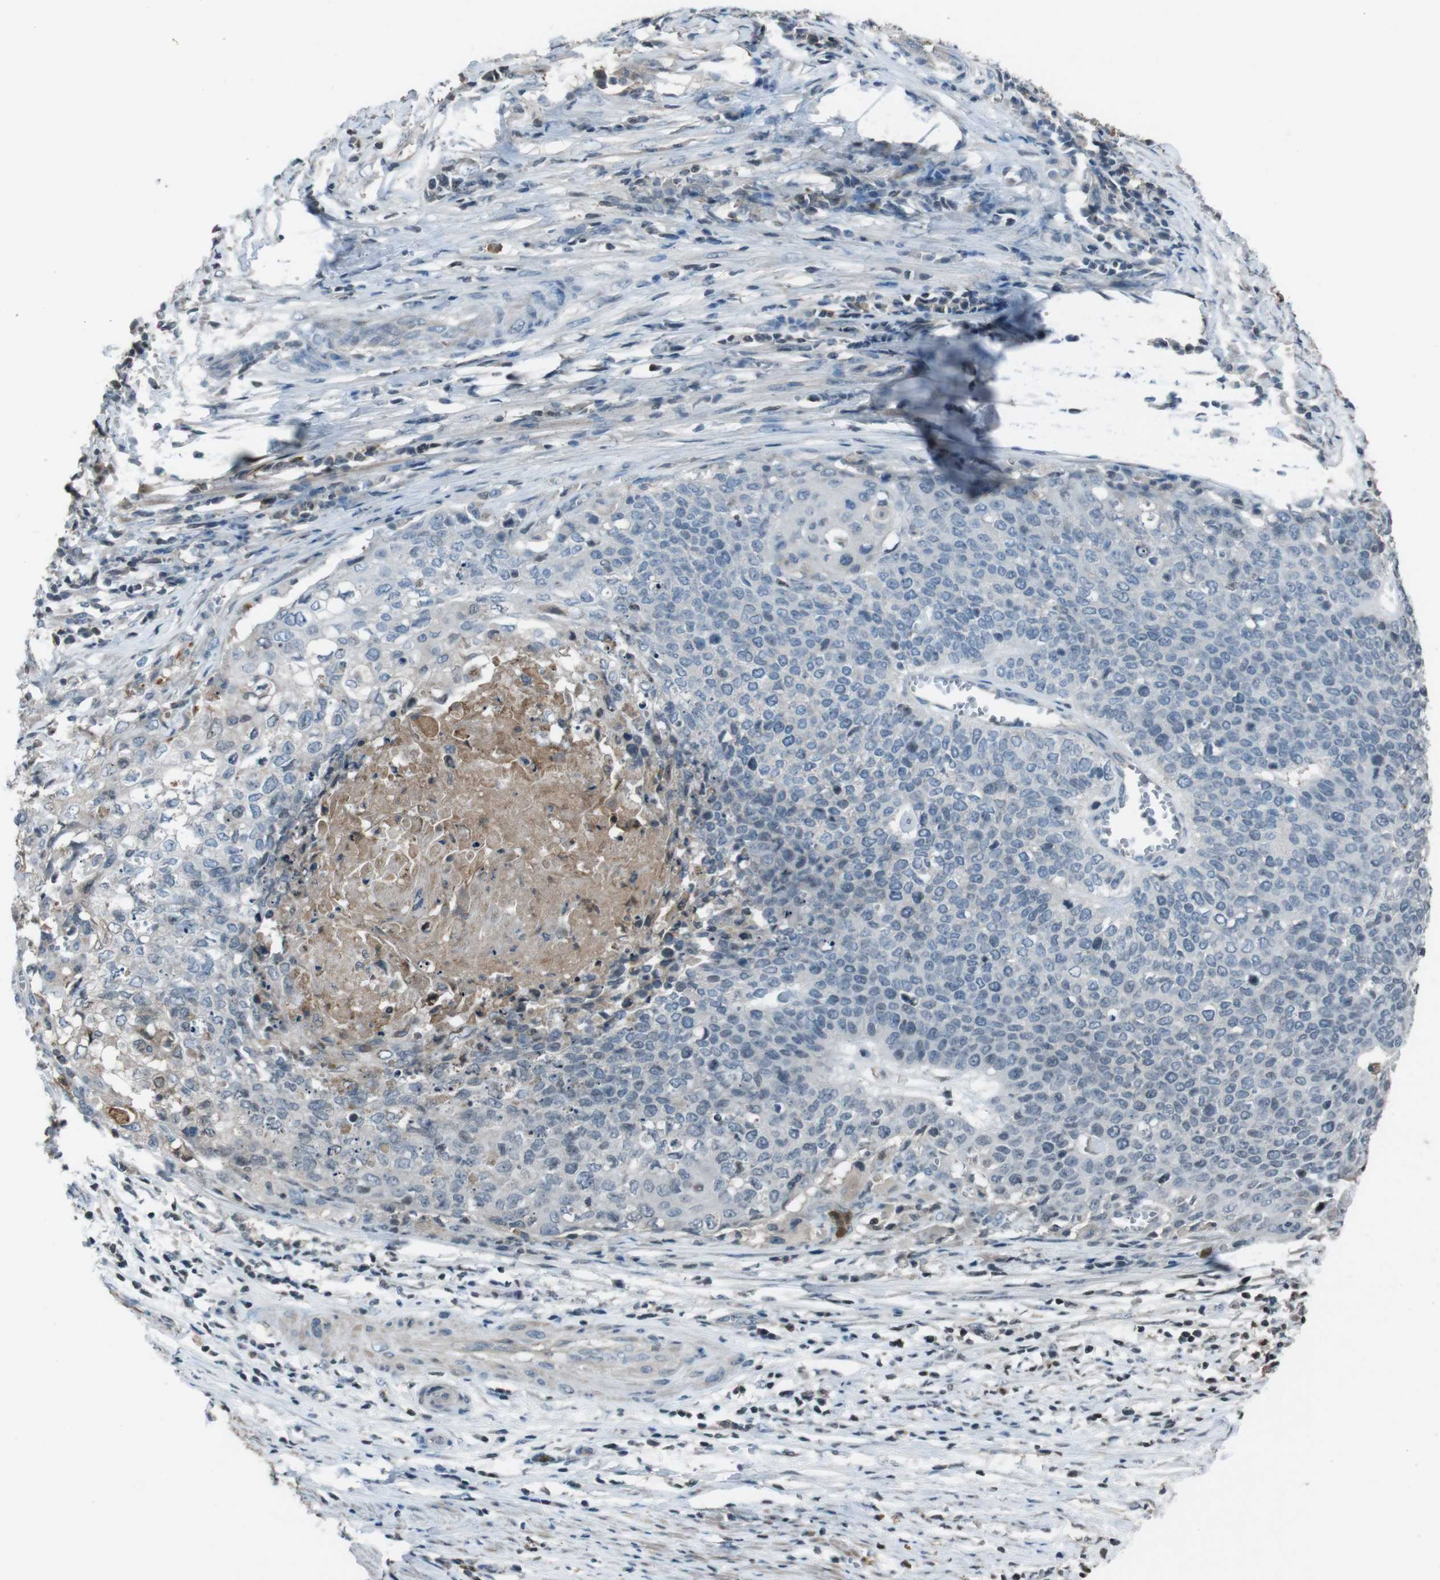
{"staining": {"intensity": "negative", "quantity": "none", "location": "none"}, "tissue": "cervical cancer", "cell_type": "Tumor cells", "image_type": "cancer", "snomed": [{"axis": "morphology", "description": "Squamous cell carcinoma, NOS"}, {"axis": "topography", "description": "Cervix"}], "caption": "Immunohistochemistry histopathology image of neoplastic tissue: cervical cancer stained with DAB (3,3'-diaminobenzidine) shows no significant protein positivity in tumor cells.", "gene": "UGT1A6", "patient": {"sex": "female", "age": 39}}